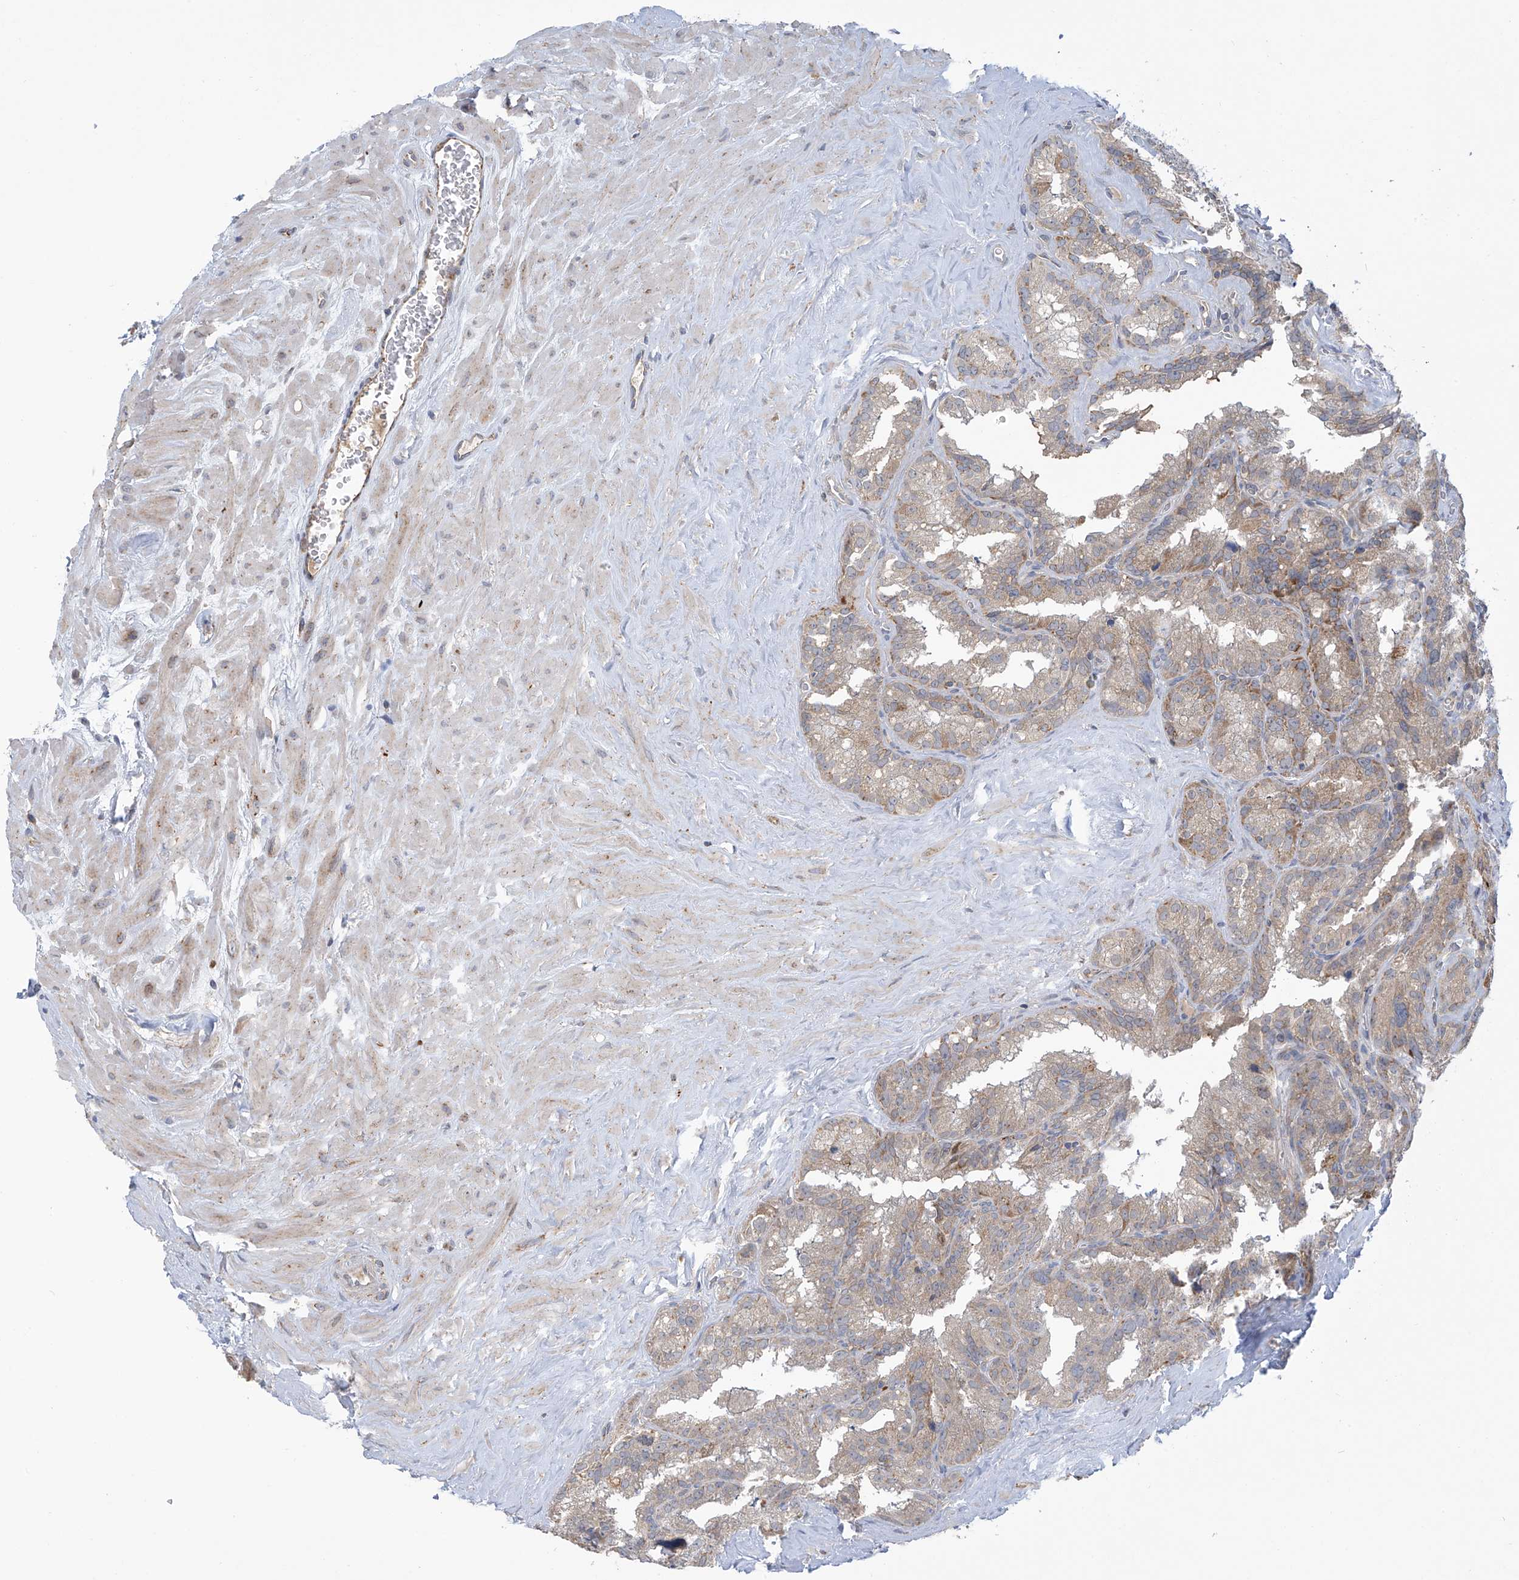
{"staining": {"intensity": "weak", "quantity": "25%-75%", "location": "cytoplasmic/membranous"}, "tissue": "seminal vesicle", "cell_type": "Glandular cells", "image_type": "normal", "snomed": [{"axis": "morphology", "description": "Normal tissue, NOS"}, {"axis": "topography", "description": "Prostate"}, {"axis": "topography", "description": "Seminal veicle"}], "caption": "A histopathology image of human seminal vesicle stained for a protein reveals weak cytoplasmic/membranous brown staining in glandular cells.", "gene": "SCGB1D2", "patient": {"sex": "male", "age": 59}}